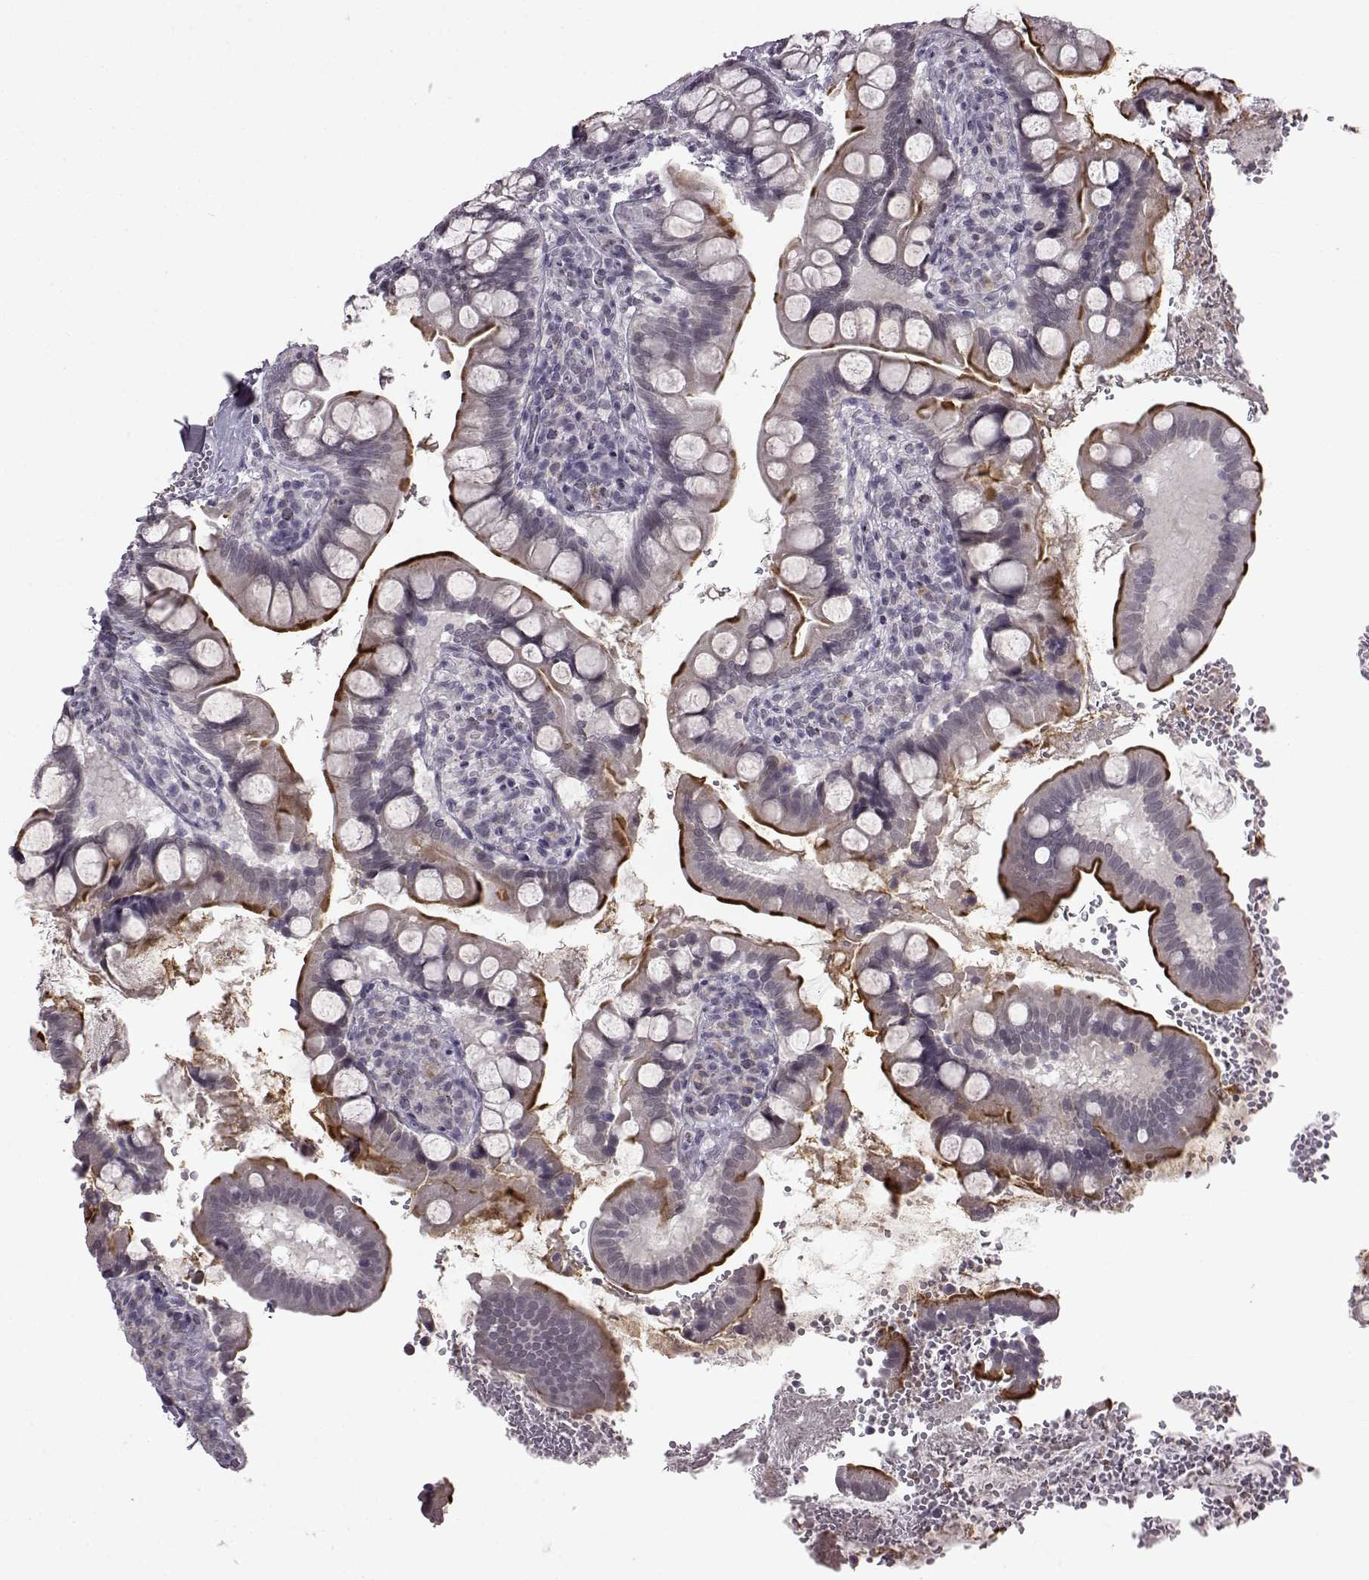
{"staining": {"intensity": "strong", "quantity": "25%-75%", "location": "cytoplasmic/membranous"}, "tissue": "small intestine", "cell_type": "Glandular cells", "image_type": "normal", "snomed": [{"axis": "morphology", "description": "Normal tissue, NOS"}, {"axis": "topography", "description": "Small intestine"}], "caption": "Protein staining by immunohistochemistry (IHC) reveals strong cytoplasmic/membranous expression in approximately 25%-75% of glandular cells in benign small intestine. Using DAB (brown) and hematoxylin (blue) stains, captured at high magnification using brightfield microscopy.", "gene": "SLC28A2", "patient": {"sex": "female", "age": 56}}